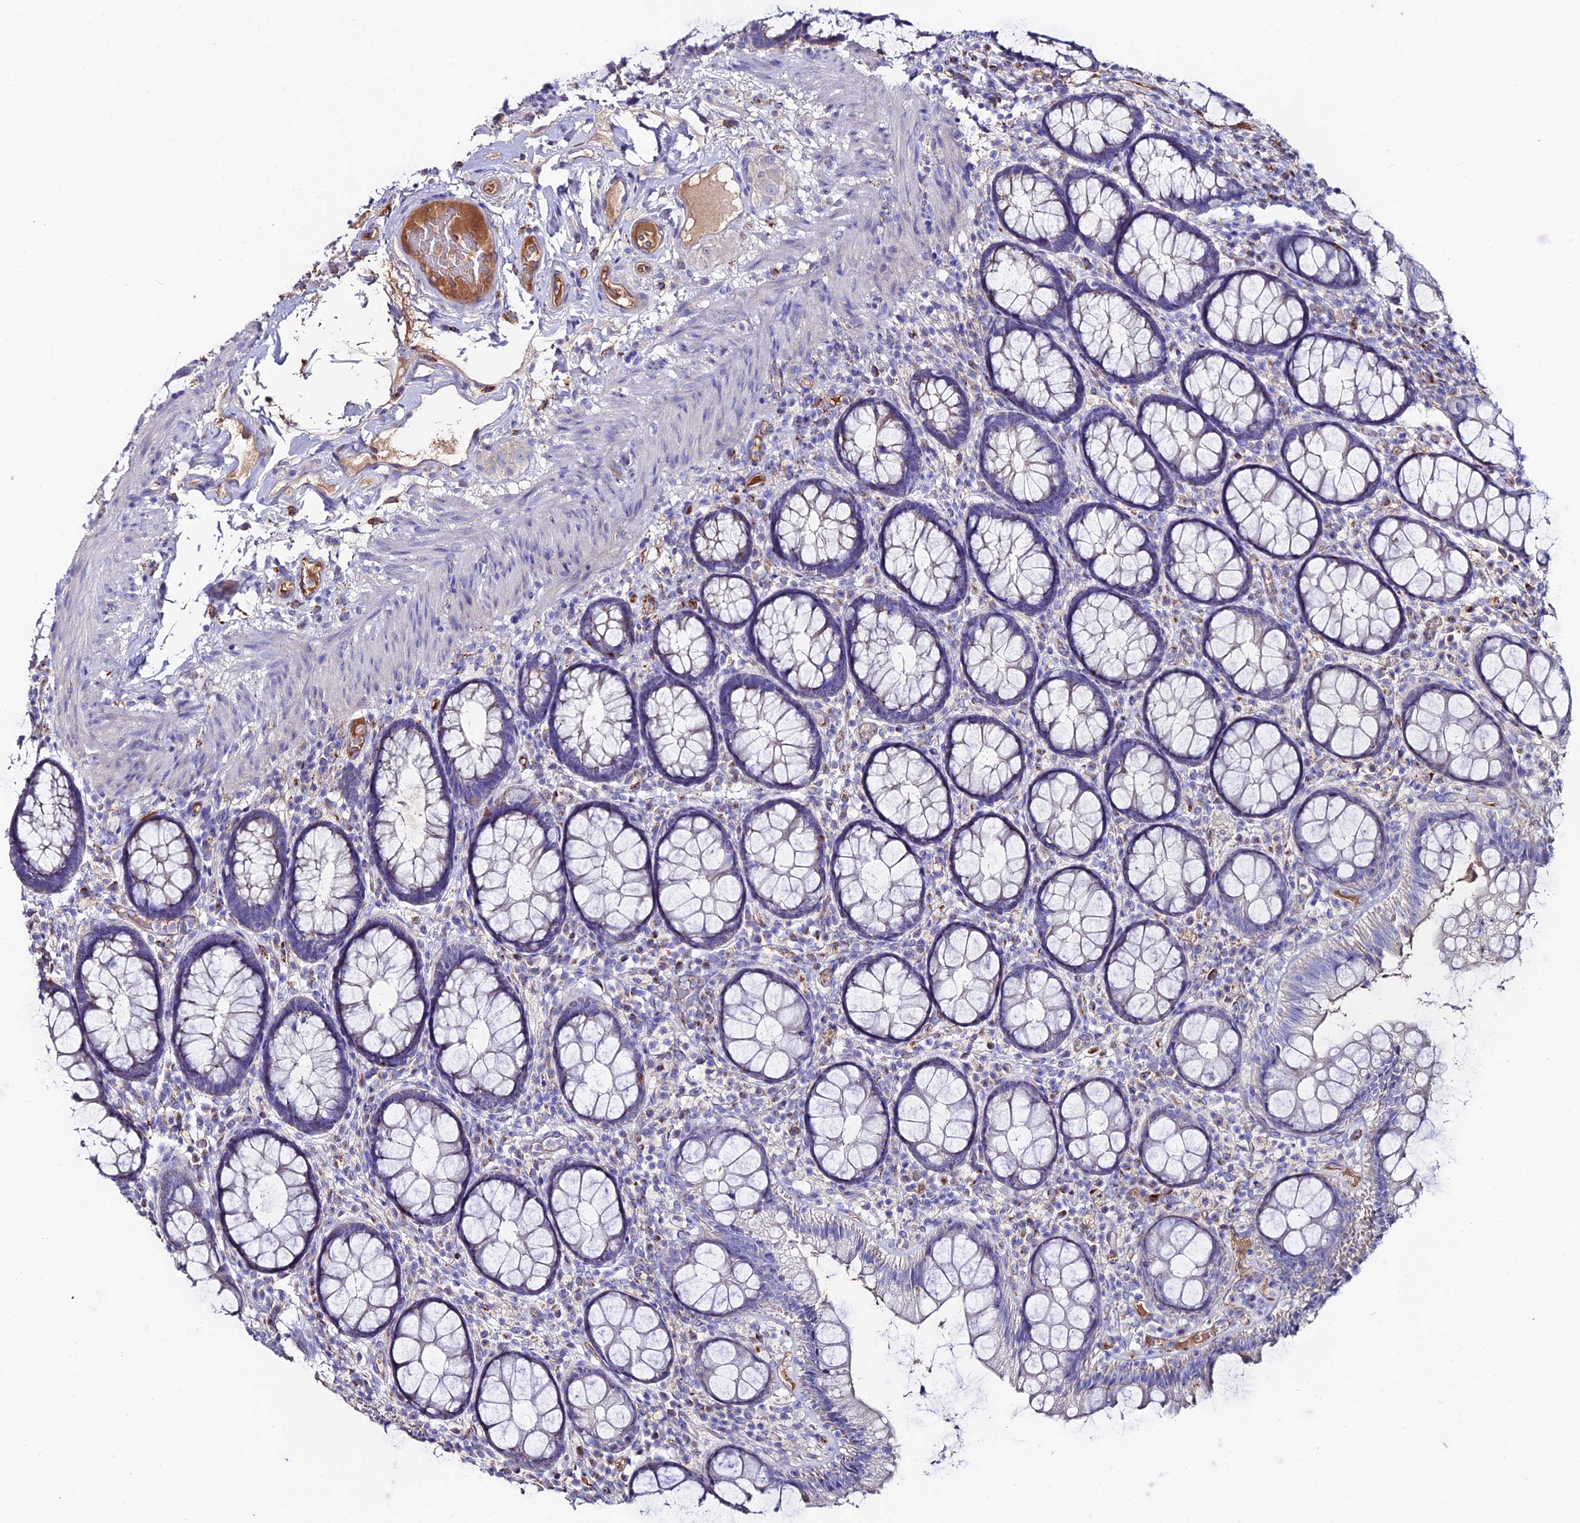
{"staining": {"intensity": "moderate", "quantity": "<25%", "location": "cytoplasmic/membranous"}, "tissue": "rectum", "cell_type": "Glandular cells", "image_type": "normal", "snomed": [{"axis": "morphology", "description": "Normal tissue, NOS"}, {"axis": "topography", "description": "Rectum"}], "caption": "Protein expression analysis of benign rectum reveals moderate cytoplasmic/membranous expression in approximately <25% of glandular cells. (IHC, brightfield microscopy, high magnification).", "gene": "SLC25A16", "patient": {"sex": "male", "age": 83}}